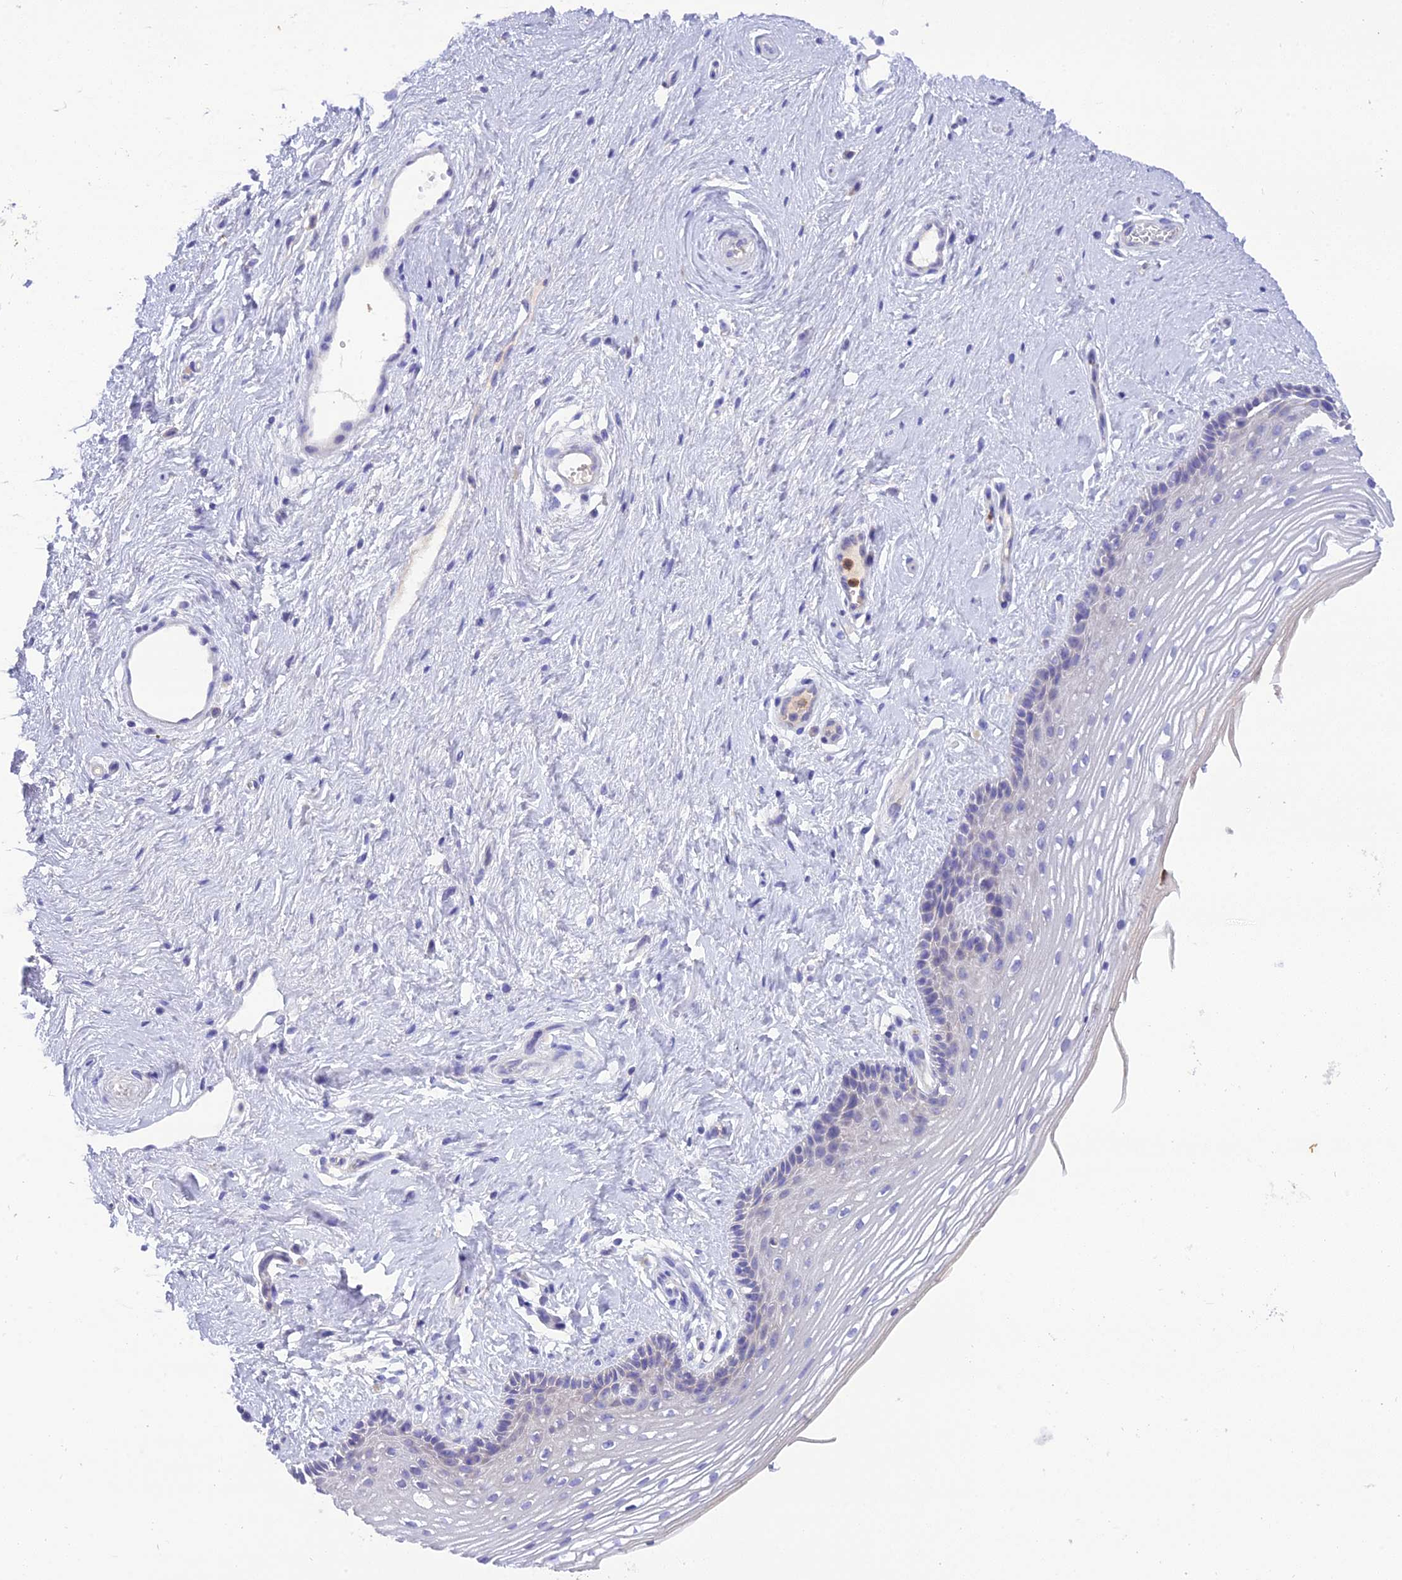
{"staining": {"intensity": "negative", "quantity": "none", "location": "none"}, "tissue": "vagina", "cell_type": "Squamous epithelial cells", "image_type": "normal", "snomed": [{"axis": "morphology", "description": "Normal tissue, NOS"}, {"axis": "topography", "description": "Vagina"}], "caption": "High power microscopy micrograph of an immunohistochemistry (IHC) photomicrograph of benign vagina, revealing no significant staining in squamous epithelial cells. The staining is performed using DAB (3,3'-diaminobenzidine) brown chromogen with nuclei counter-stained in using hematoxylin.", "gene": "KIAA0408", "patient": {"sex": "female", "age": 46}}